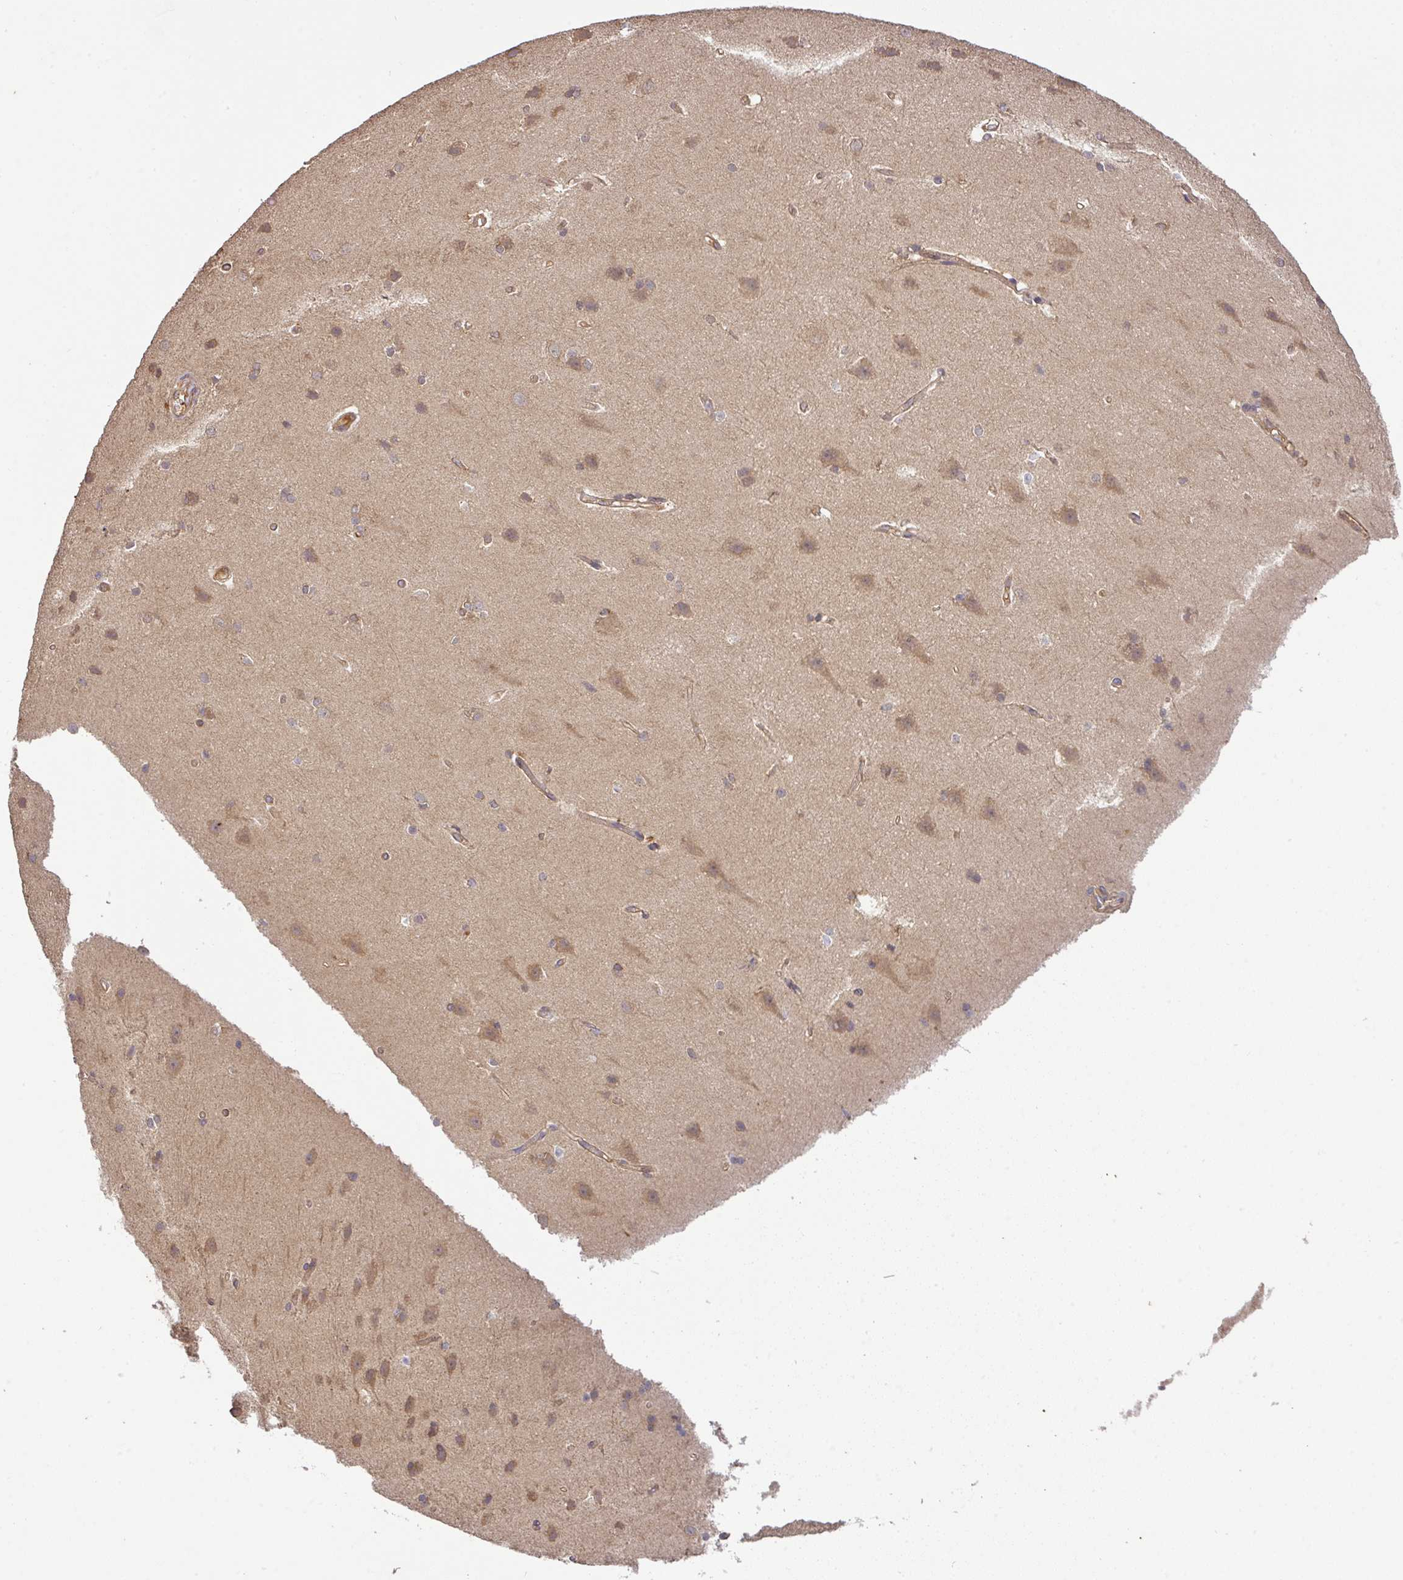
{"staining": {"intensity": "weak", "quantity": "25%-75%", "location": "cytoplasmic/membranous"}, "tissue": "cerebral cortex", "cell_type": "Endothelial cells", "image_type": "normal", "snomed": [{"axis": "morphology", "description": "Normal tissue, NOS"}, {"axis": "topography", "description": "Cerebral cortex"}], "caption": "Immunohistochemistry (IHC) histopathology image of normal cerebral cortex stained for a protein (brown), which exhibits low levels of weak cytoplasmic/membranous positivity in approximately 25%-75% of endothelial cells.", "gene": "GSPT1", "patient": {"sex": "male", "age": 37}}